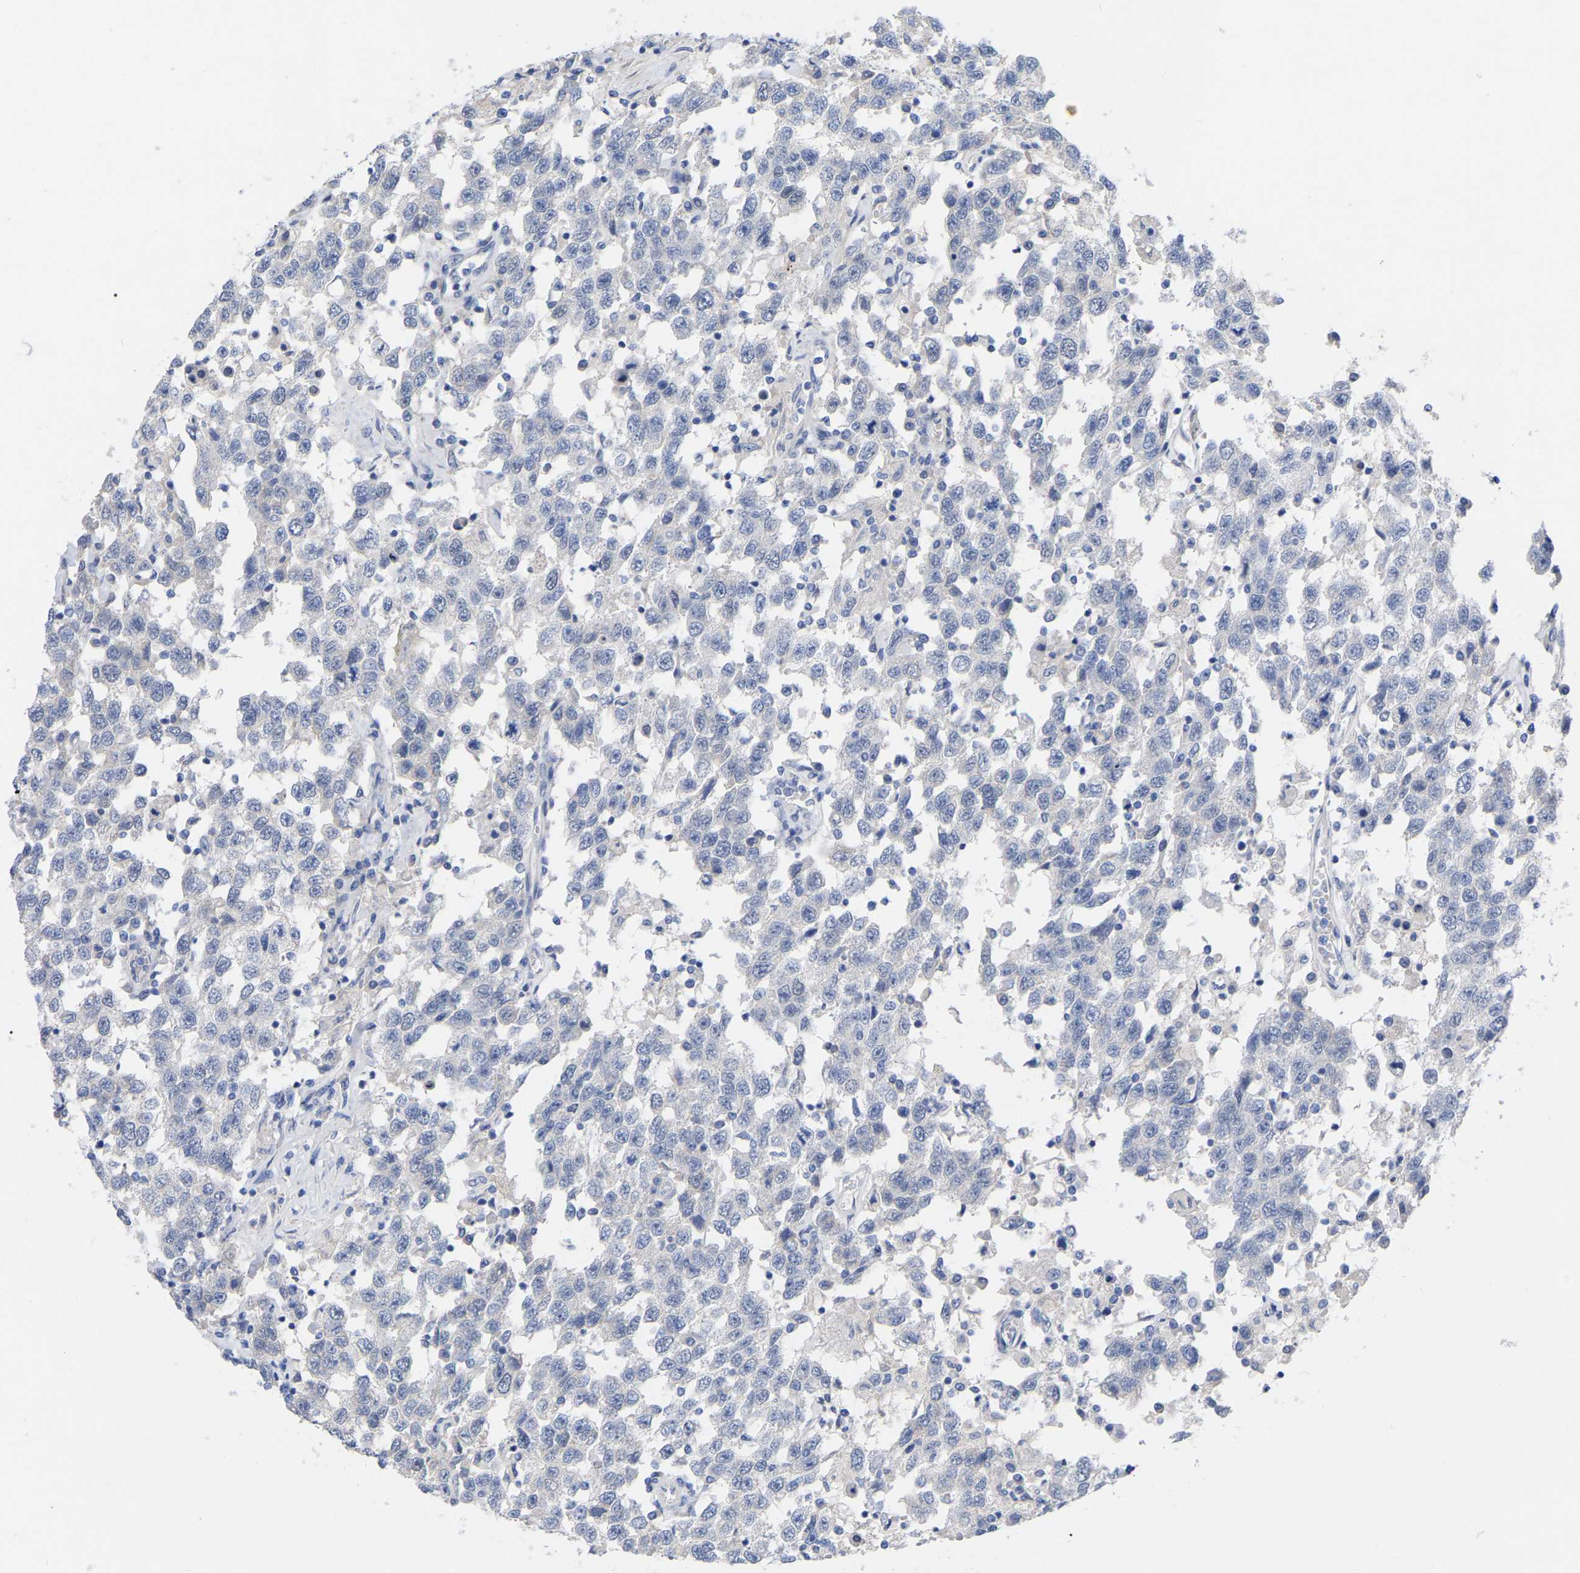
{"staining": {"intensity": "negative", "quantity": "none", "location": "none"}, "tissue": "testis cancer", "cell_type": "Tumor cells", "image_type": "cancer", "snomed": [{"axis": "morphology", "description": "Seminoma, NOS"}, {"axis": "topography", "description": "Testis"}], "caption": "Tumor cells are negative for protein expression in human testis seminoma.", "gene": "HAPLN1", "patient": {"sex": "male", "age": 41}}